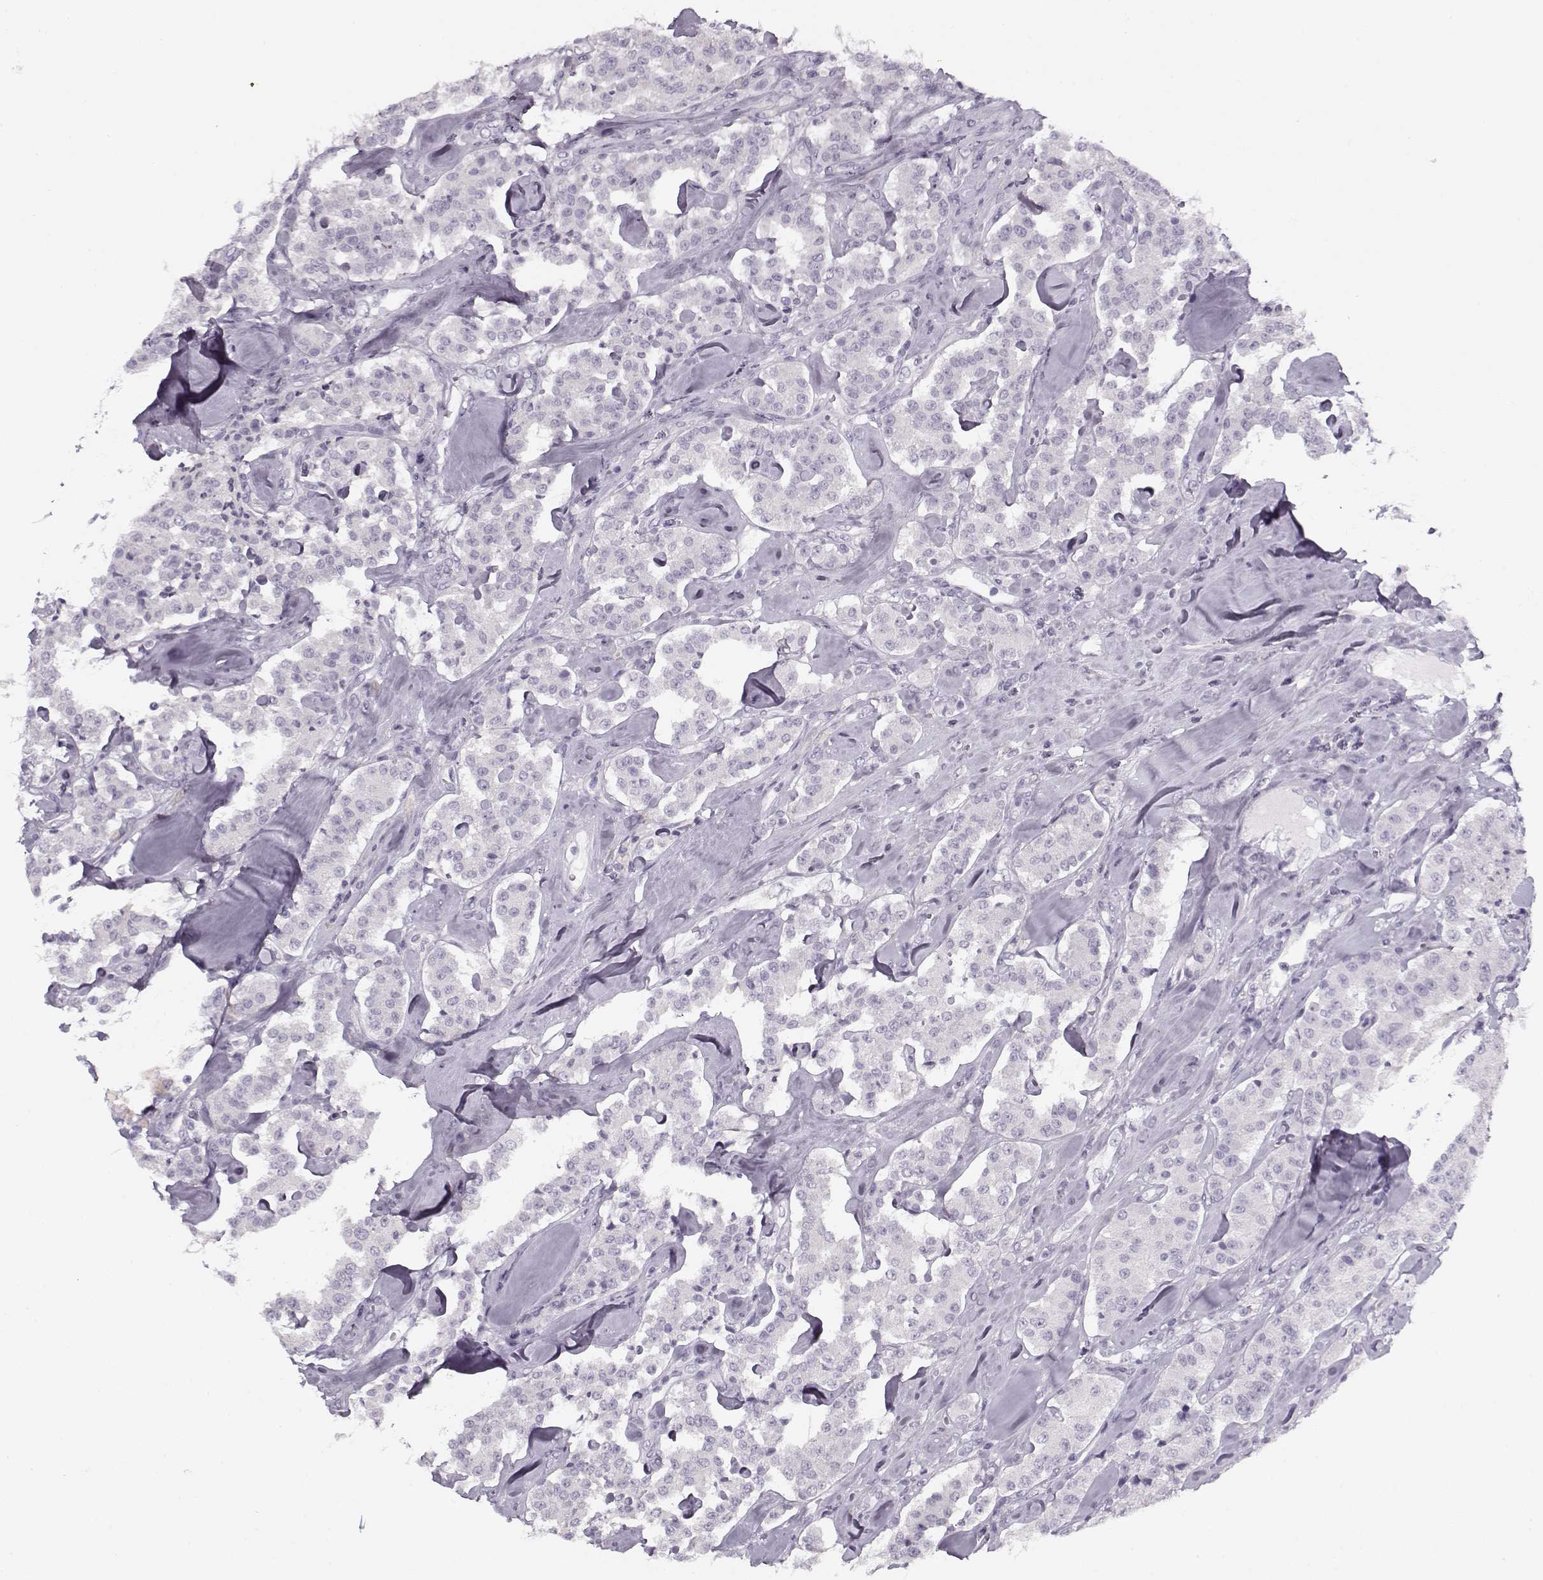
{"staining": {"intensity": "negative", "quantity": "none", "location": "none"}, "tissue": "carcinoid", "cell_type": "Tumor cells", "image_type": "cancer", "snomed": [{"axis": "morphology", "description": "Carcinoid, malignant, NOS"}, {"axis": "topography", "description": "Pancreas"}], "caption": "There is no significant expression in tumor cells of carcinoid (malignant).", "gene": "PNMT", "patient": {"sex": "male", "age": 41}}